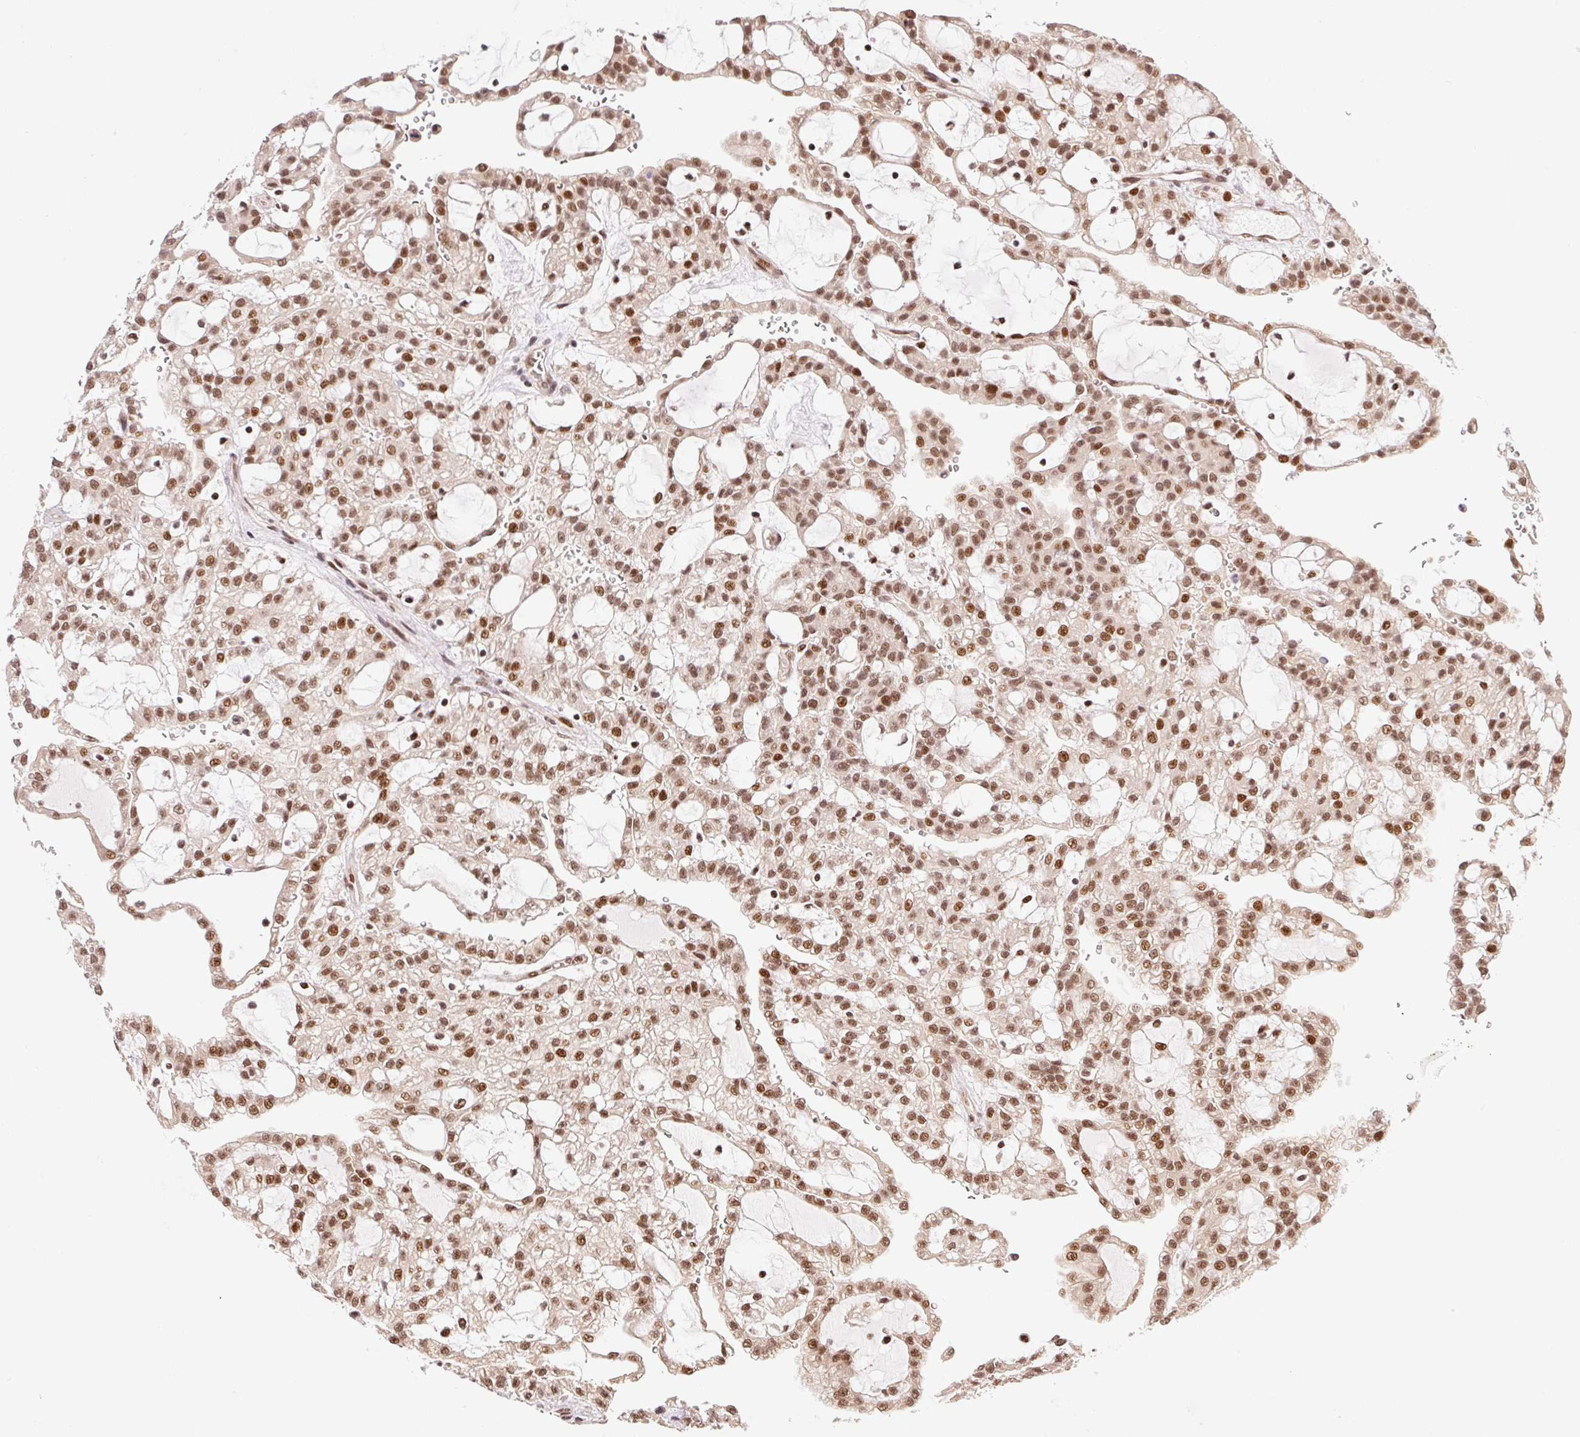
{"staining": {"intensity": "moderate", "quantity": ">75%", "location": "nuclear"}, "tissue": "renal cancer", "cell_type": "Tumor cells", "image_type": "cancer", "snomed": [{"axis": "morphology", "description": "Adenocarcinoma, NOS"}, {"axis": "topography", "description": "Kidney"}], "caption": "Immunohistochemistry micrograph of neoplastic tissue: renal adenocarcinoma stained using immunohistochemistry (IHC) displays medium levels of moderate protein expression localized specifically in the nuclear of tumor cells, appearing as a nuclear brown color.", "gene": "INTS8", "patient": {"sex": "male", "age": 63}}